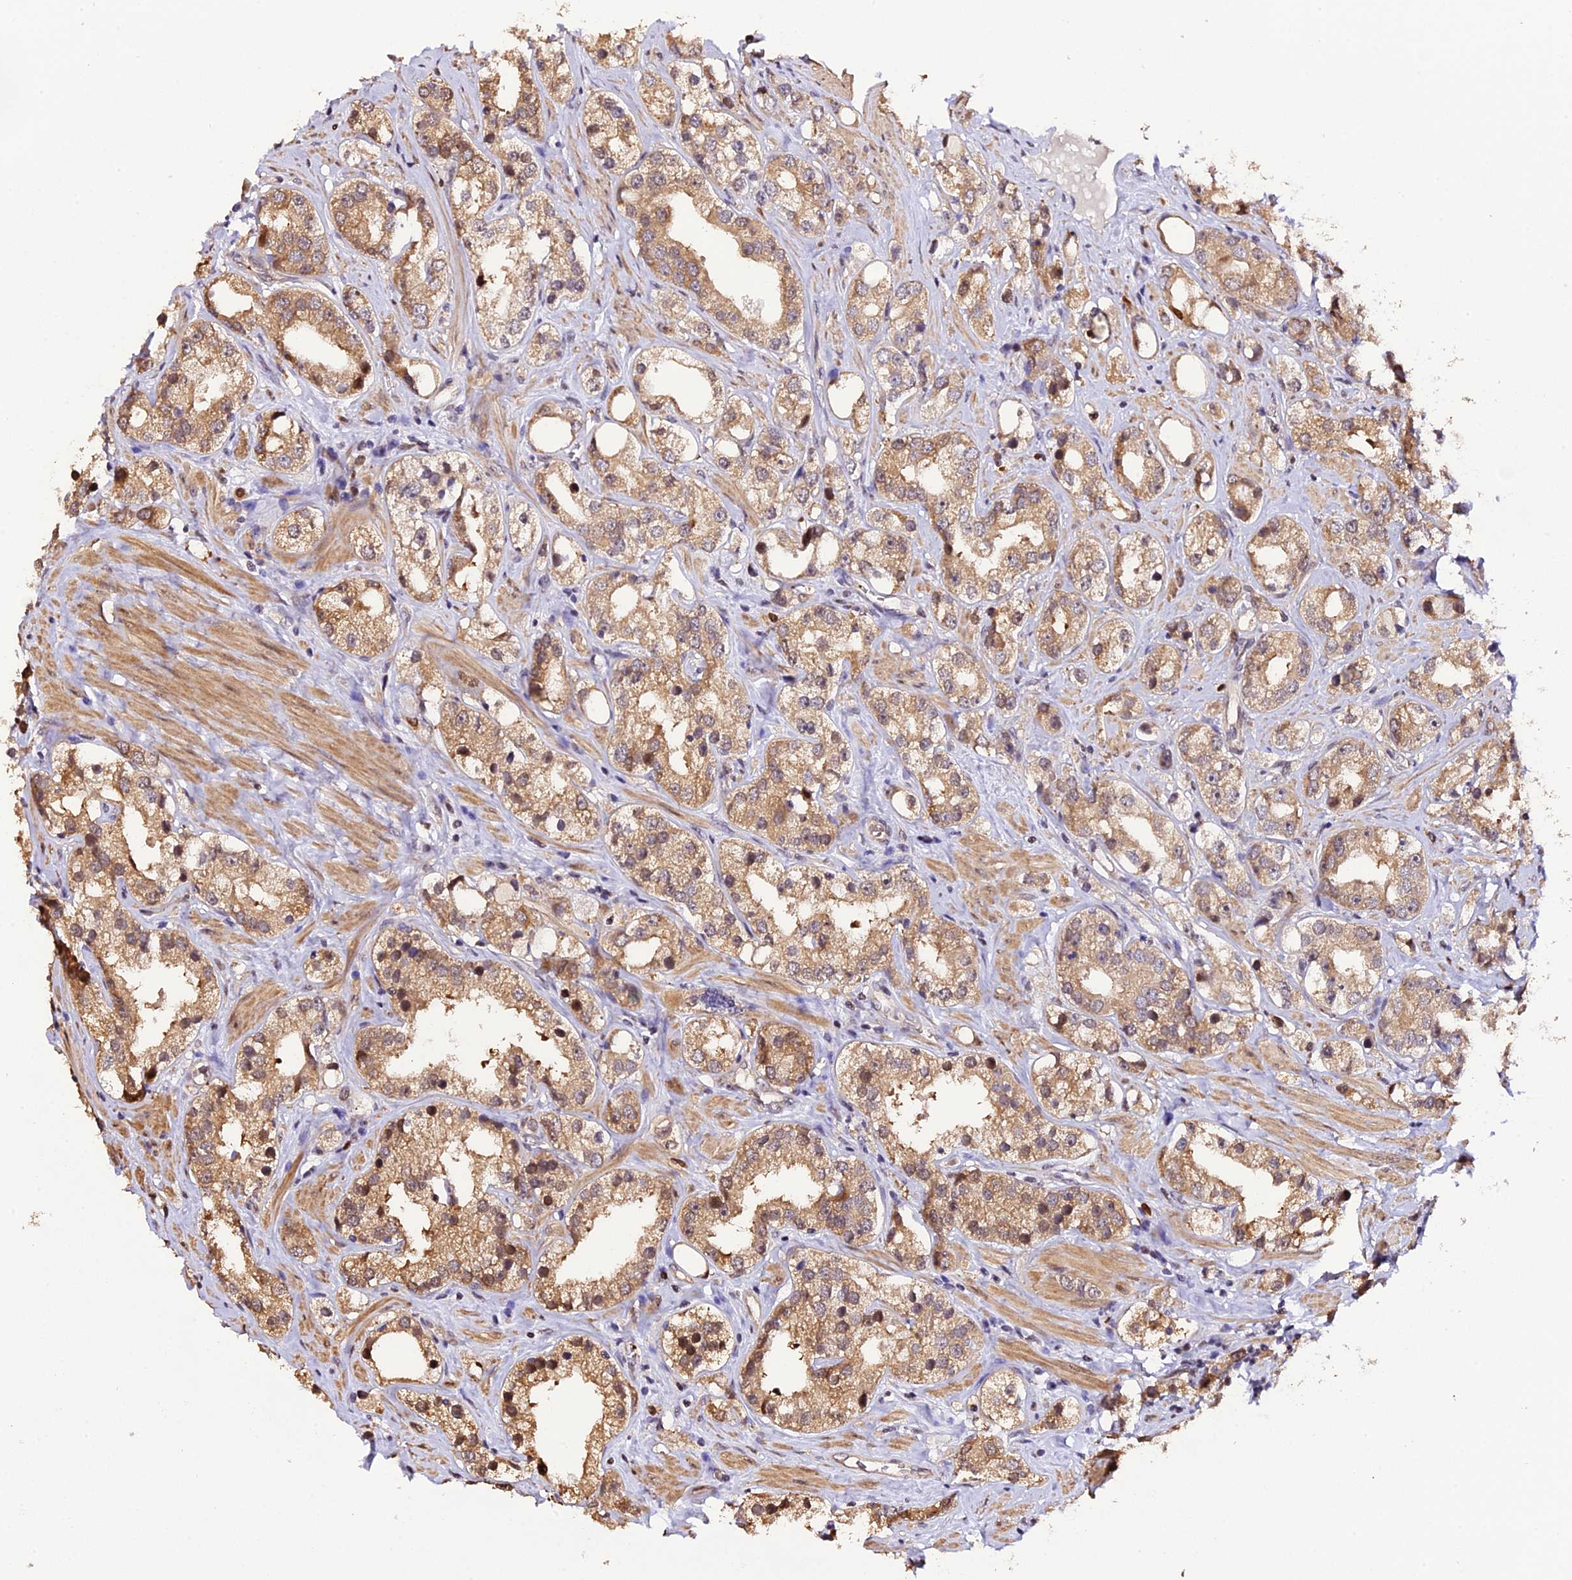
{"staining": {"intensity": "moderate", "quantity": ">75%", "location": "cytoplasmic/membranous"}, "tissue": "prostate cancer", "cell_type": "Tumor cells", "image_type": "cancer", "snomed": [{"axis": "morphology", "description": "Adenocarcinoma, NOS"}, {"axis": "topography", "description": "Prostate"}], "caption": "Immunohistochemical staining of prostate cancer reveals medium levels of moderate cytoplasmic/membranous positivity in approximately >75% of tumor cells.", "gene": "HERPUD1", "patient": {"sex": "male", "age": 79}}